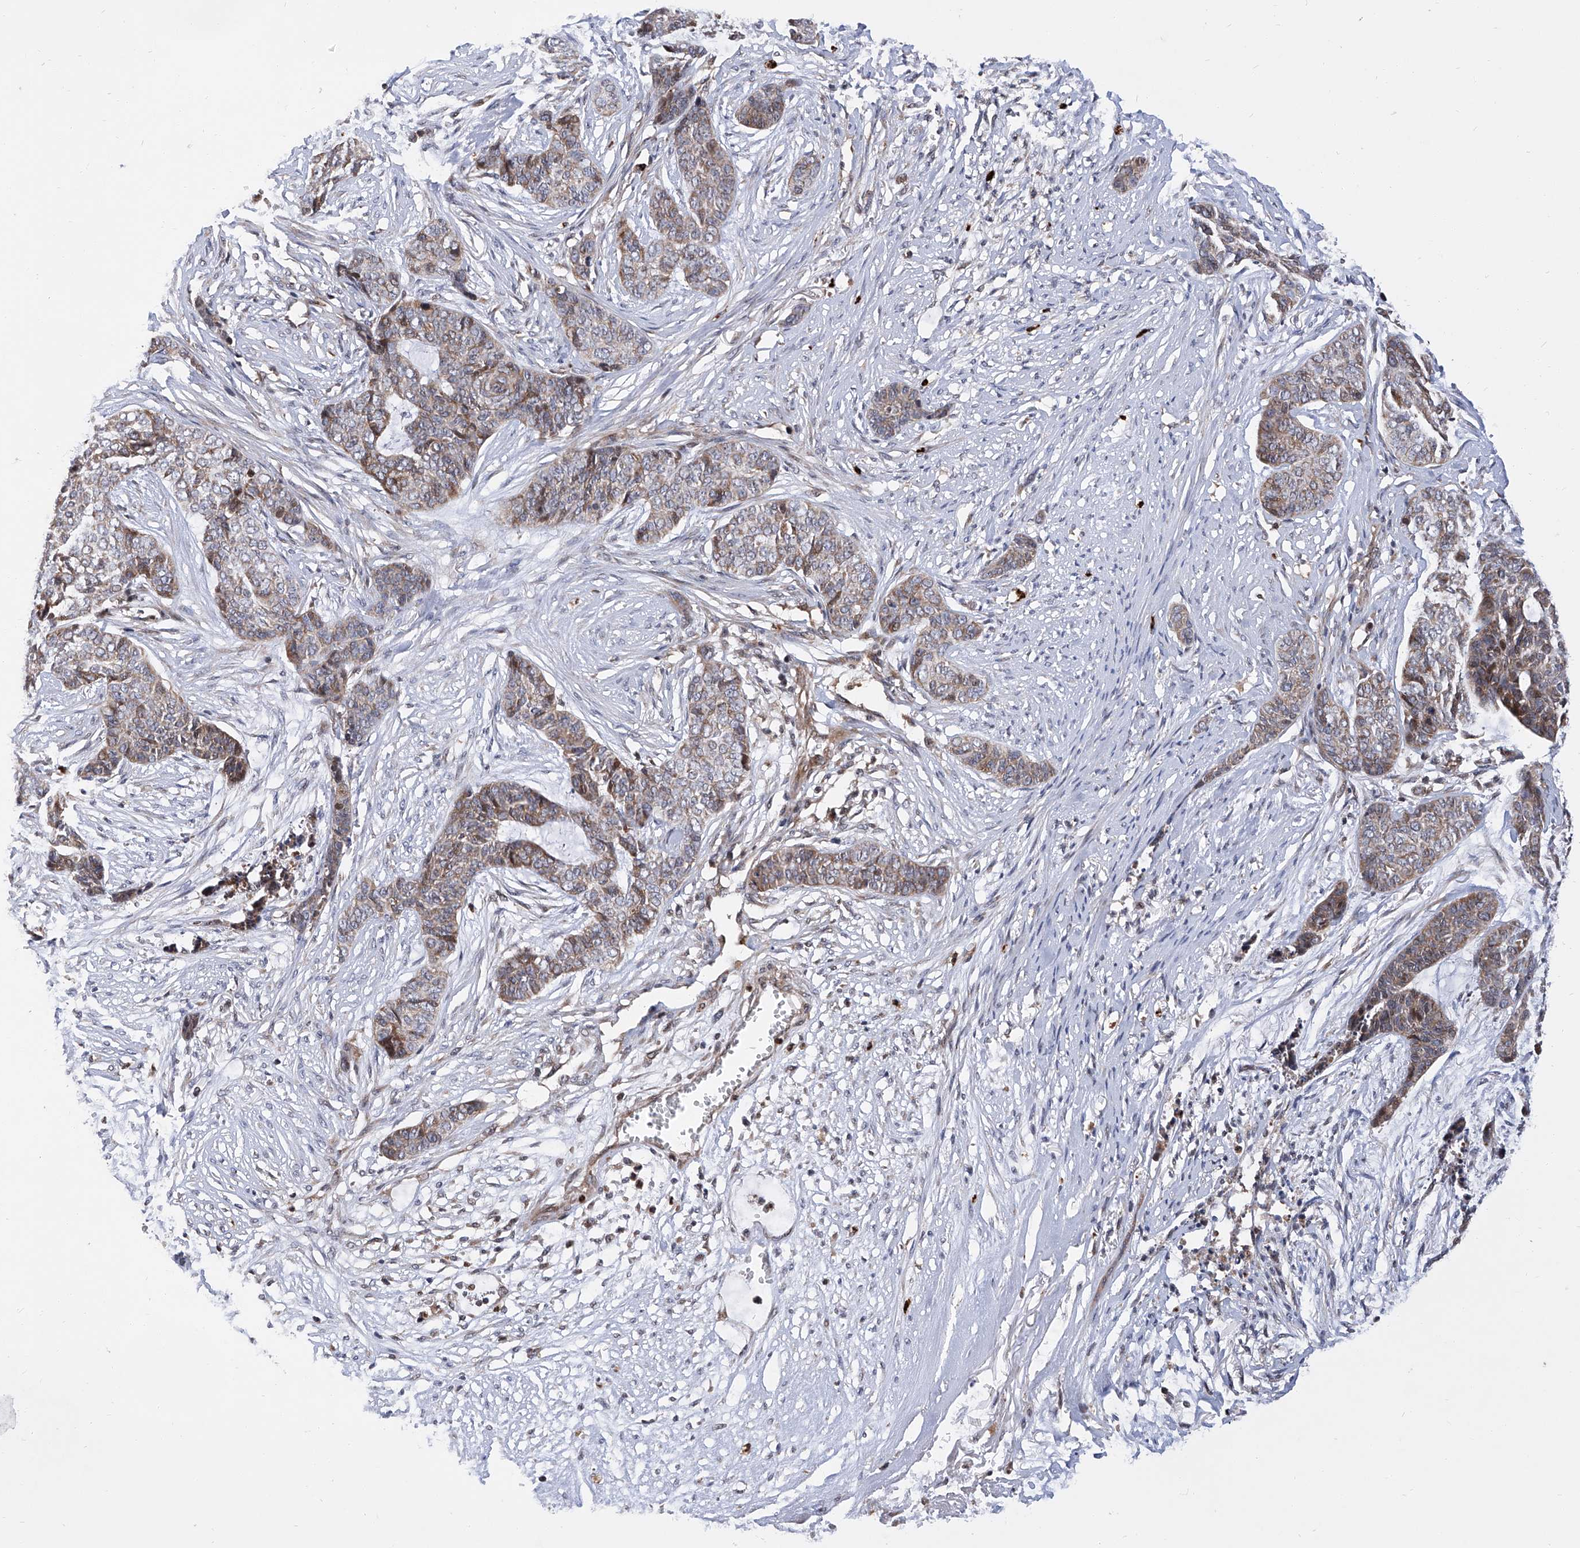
{"staining": {"intensity": "weak", "quantity": "25%-75%", "location": "cytoplasmic/membranous"}, "tissue": "skin cancer", "cell_type": "Tumor cells", "image_type": "cancer", "snomed": [{"axis": "morphology", "description": "Basal cell carcinoma"}, {"axis": "topography", "description": "Skin"}], "caption": "A high-resolution histopathology image shows immunohistochemistry (IHC) staining of skin basal cell carcinoma, which reveals weak cytoplasmic/membranous positivity in about 25%-75% of tumor cells.", "gene": "FARP2", "patient": {"sex": "female", "age": 64}}